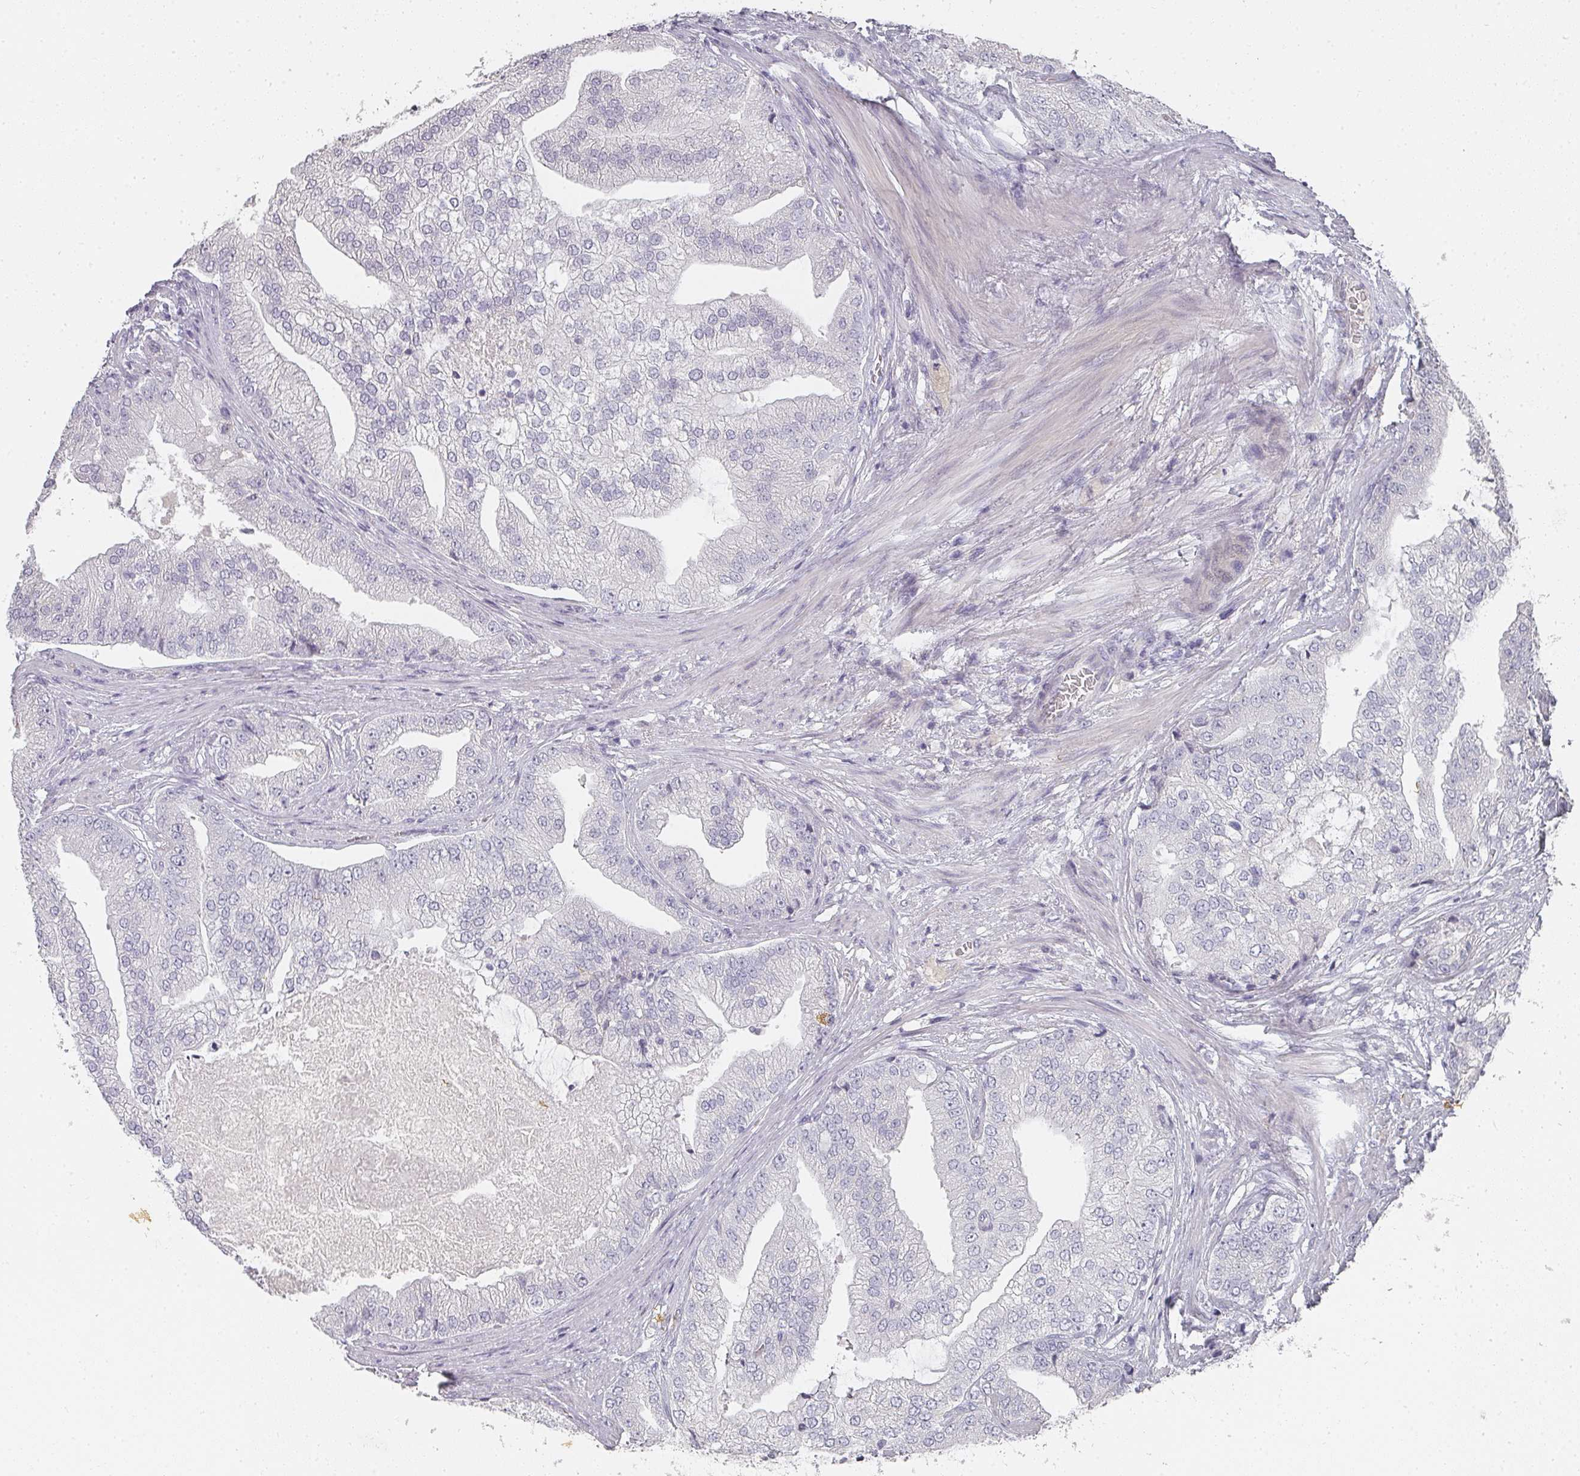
{"staining": {"intensity": "negative", "quantity": "none", "location": "none"}, "tissue": "prostate cancer", "cell_type": "Tumor cells", "image_type": "cancer", "snomed": [{"axis": "morphology", "description": "Adenocarcinoma, High grade"}, {"axis": "topography", "description": "Prostate"}], "caption": "Immunohistochemical staining of human prostate cancer reveals no significant positivity in tumor cells. Nuclei are stained in blue.", "gene": "SHISA2", "patient": {"sex": "male", "age": 70}}